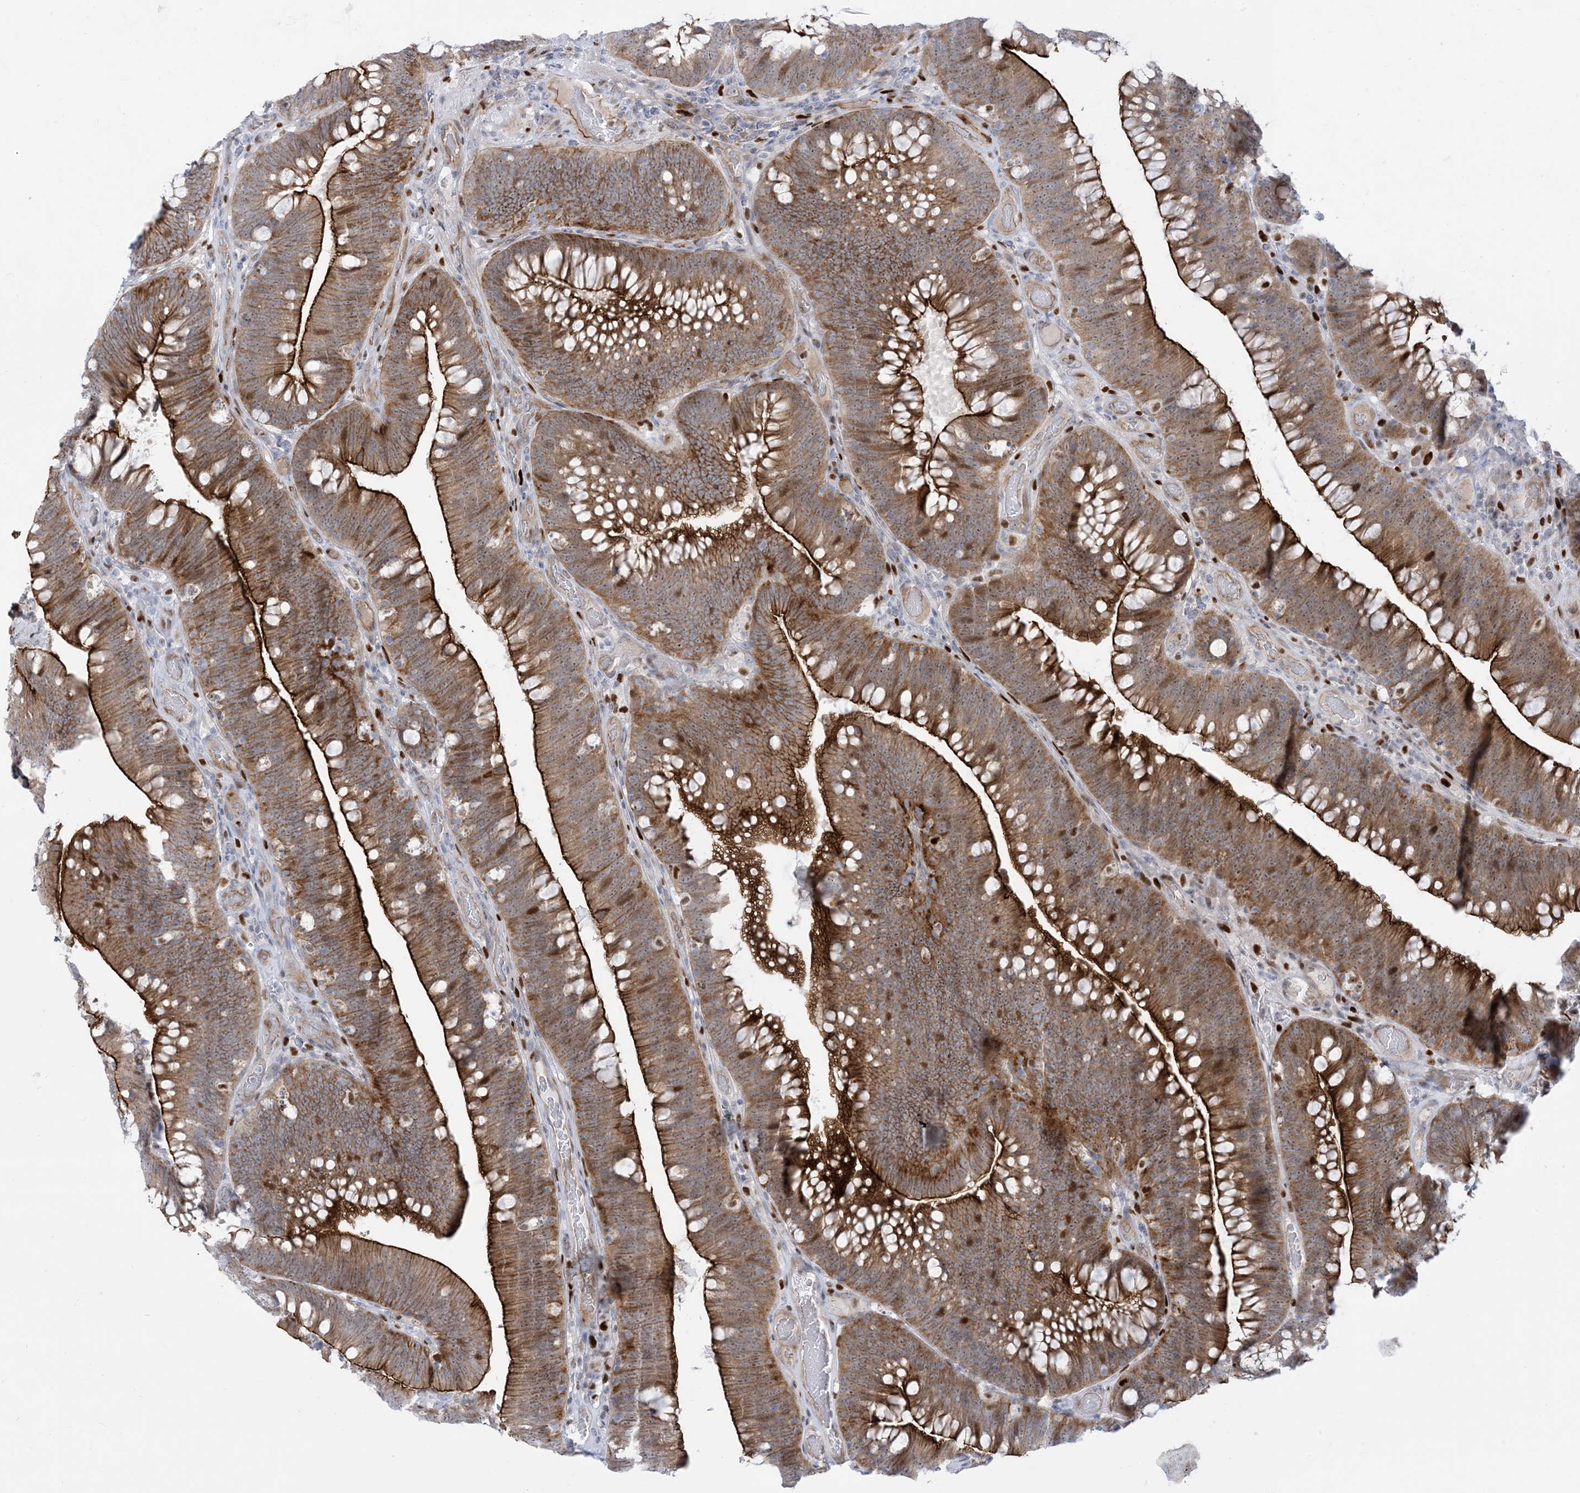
{"staining": {"intensity": "strong", "quantity": ">75%", "location": "cytoplasmic/membranous,nuclear"}, "tissue": "colorectal cancer", "cell_type": "Tumor cells", "image_type": "cancer", "snomed": [{"axis": "morphology", "description": "Normal tissue, NOS"}, {"axis": "topography", "description": "Colon"}], "caption": "The immunohistochemical stain highlights strong cytoplasmic/membranous and nuclear positivity in tumor cells of colorectal cancer tissue.", "gene": "MARS2", "patient": {"sex": "female", "age": 82}}